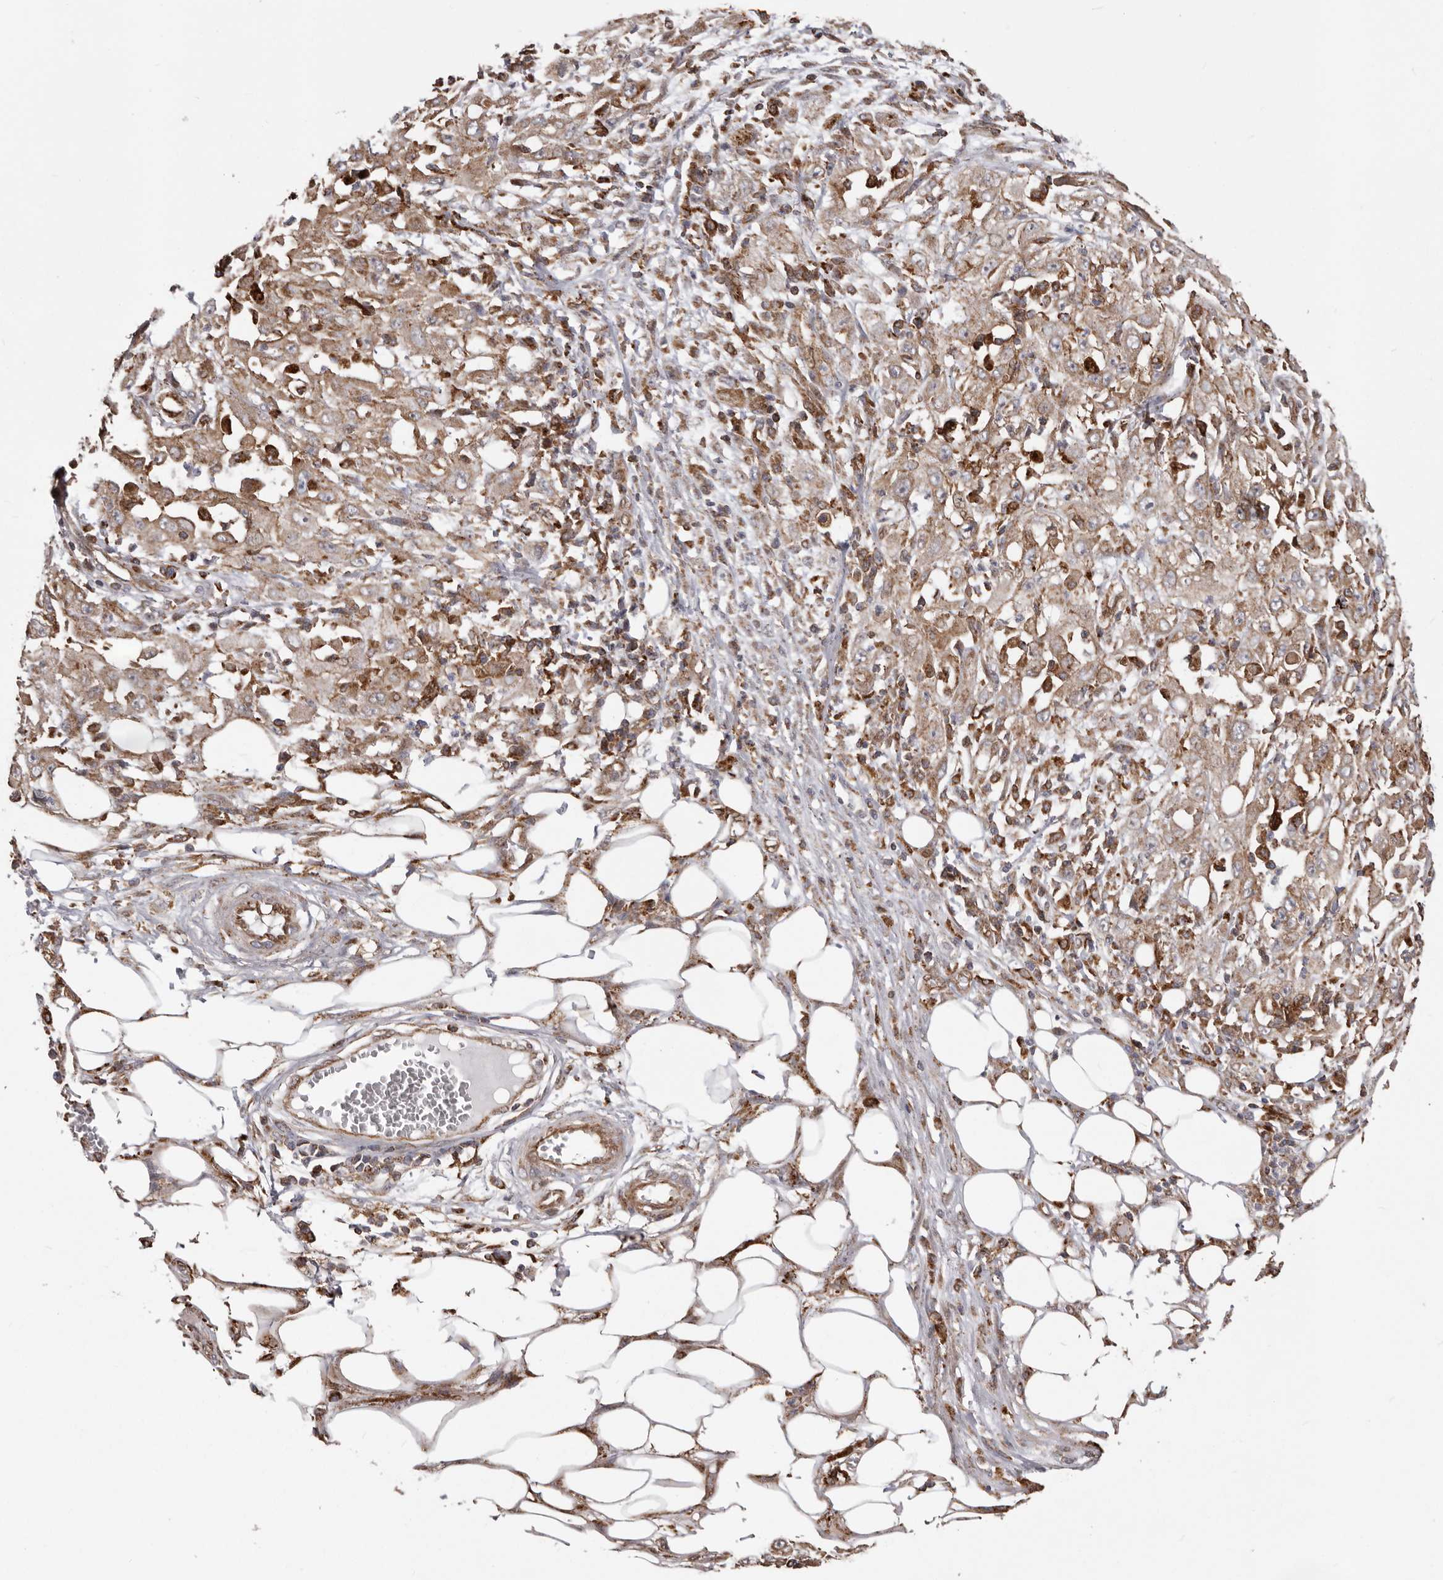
{"staining": {"intensity": "weak", "quantity": ">75%", "location": "cytoplasmic/membranous"}, "tissue": "skin cancer", "cell_type": "Tumor cells", "image_type": "cancer", "snomed": [{"axis": "morphology", "description": "Squamous cell carcinoma, NOS"}, {"axis": "morphology", "description": "Squamous cell carcinoma, metastatic, NOS"}, {"axis": "topography", "description": "Skin"}, {"axis": "topography", "description": "Lymph node"}], "caption": "A high-resolution image shows IHC staining of skin cancer (squamous cell carcinoma), which displays weak cytoplasmic/membranous positivity in about >75% of tumor cells.", "gene": "NUP43", "patient": {"sex": "male", "age": 75}}